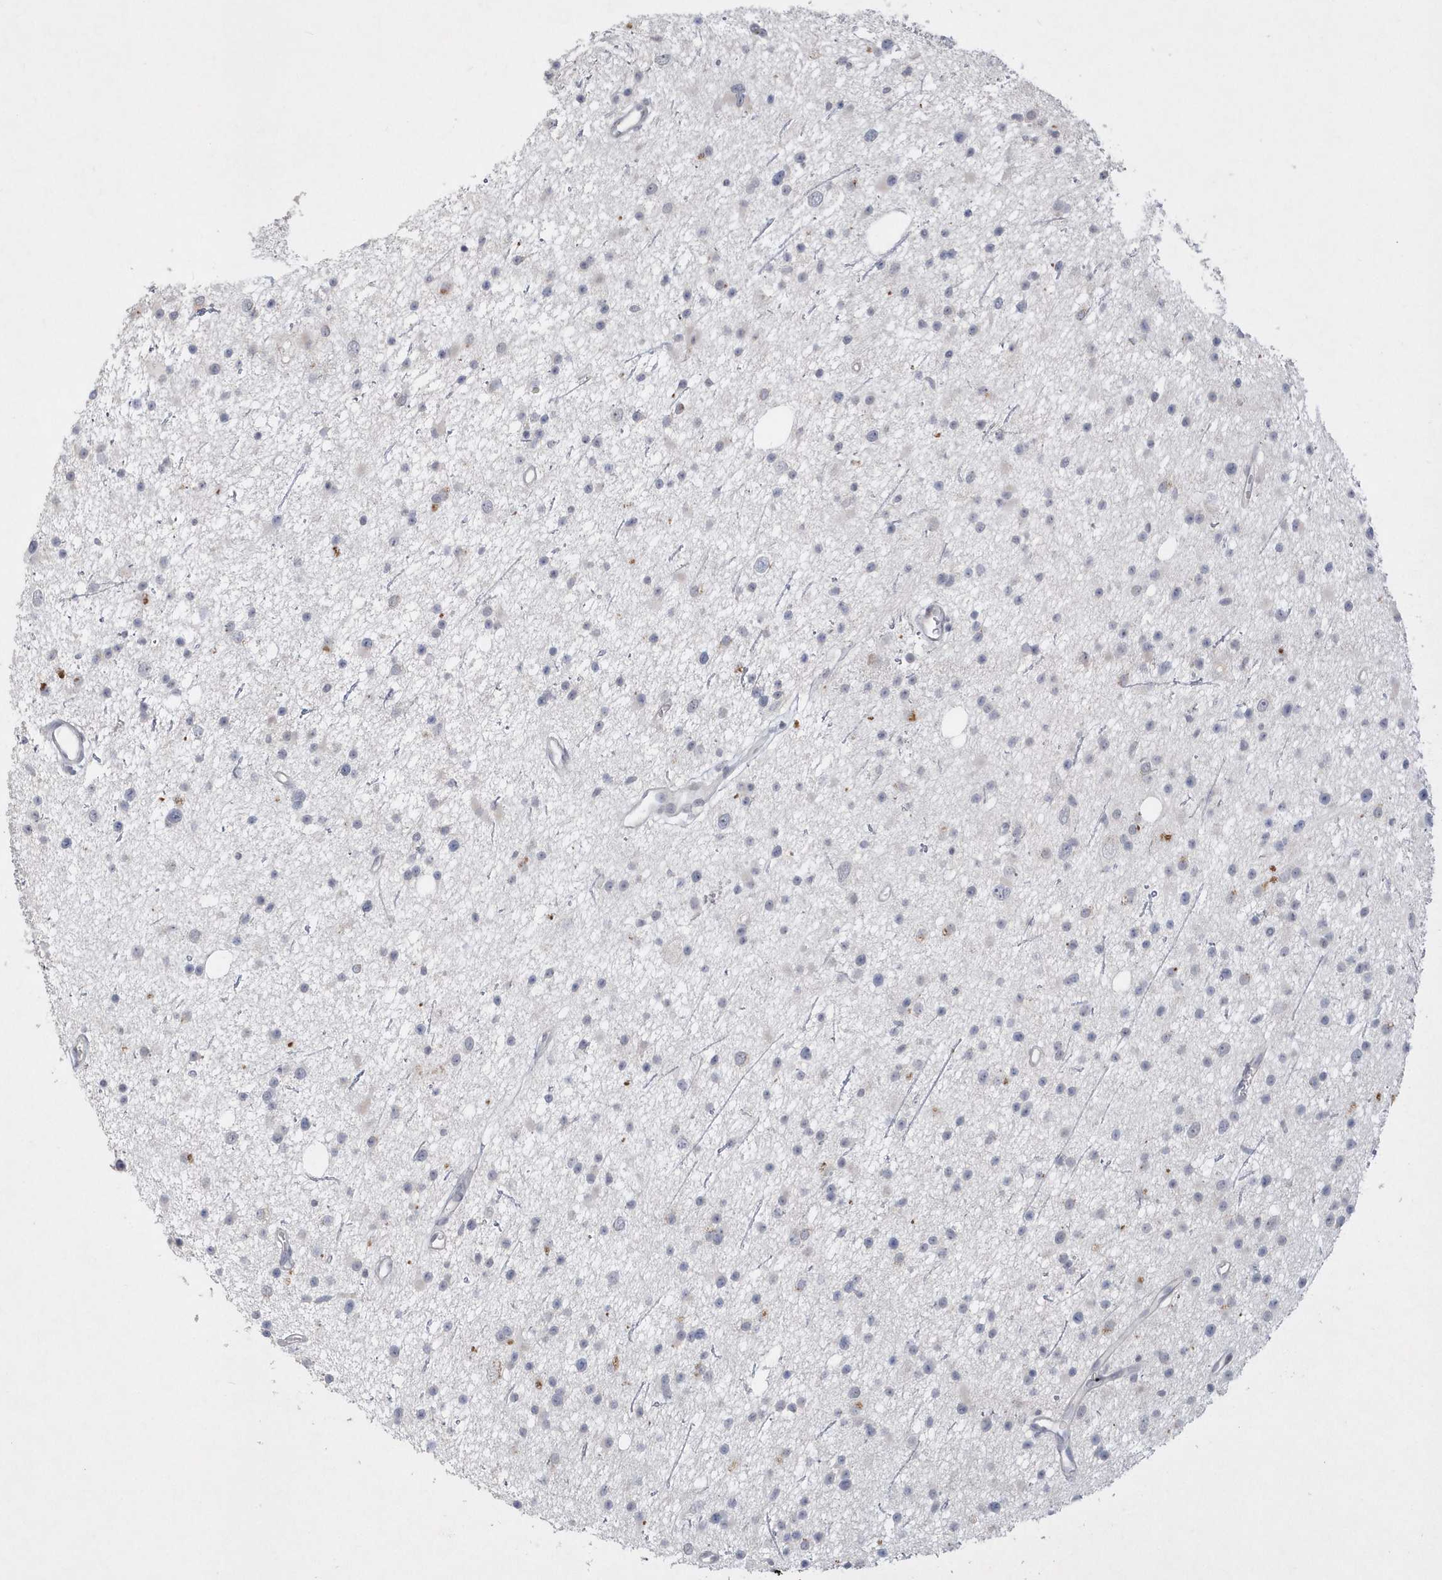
{"staining": {"intensity": "weak", "quantity": "<25%", "location": "nuclear"}, "tissue": "glioma", "cell_type": "Tumor cells", "image_type": "cancer", "snomed": [{"axis": "morphology", "description": "Glioma, malignant, Low grade"}, {"axis": "topography", "description": "Cerebral cortex"}], "caption": "Protein analysis of glioma demonstrates no significant expression in tumor cells.", "gene": "TSPEAR", "patient": {"sex": "female", "age": 39}}